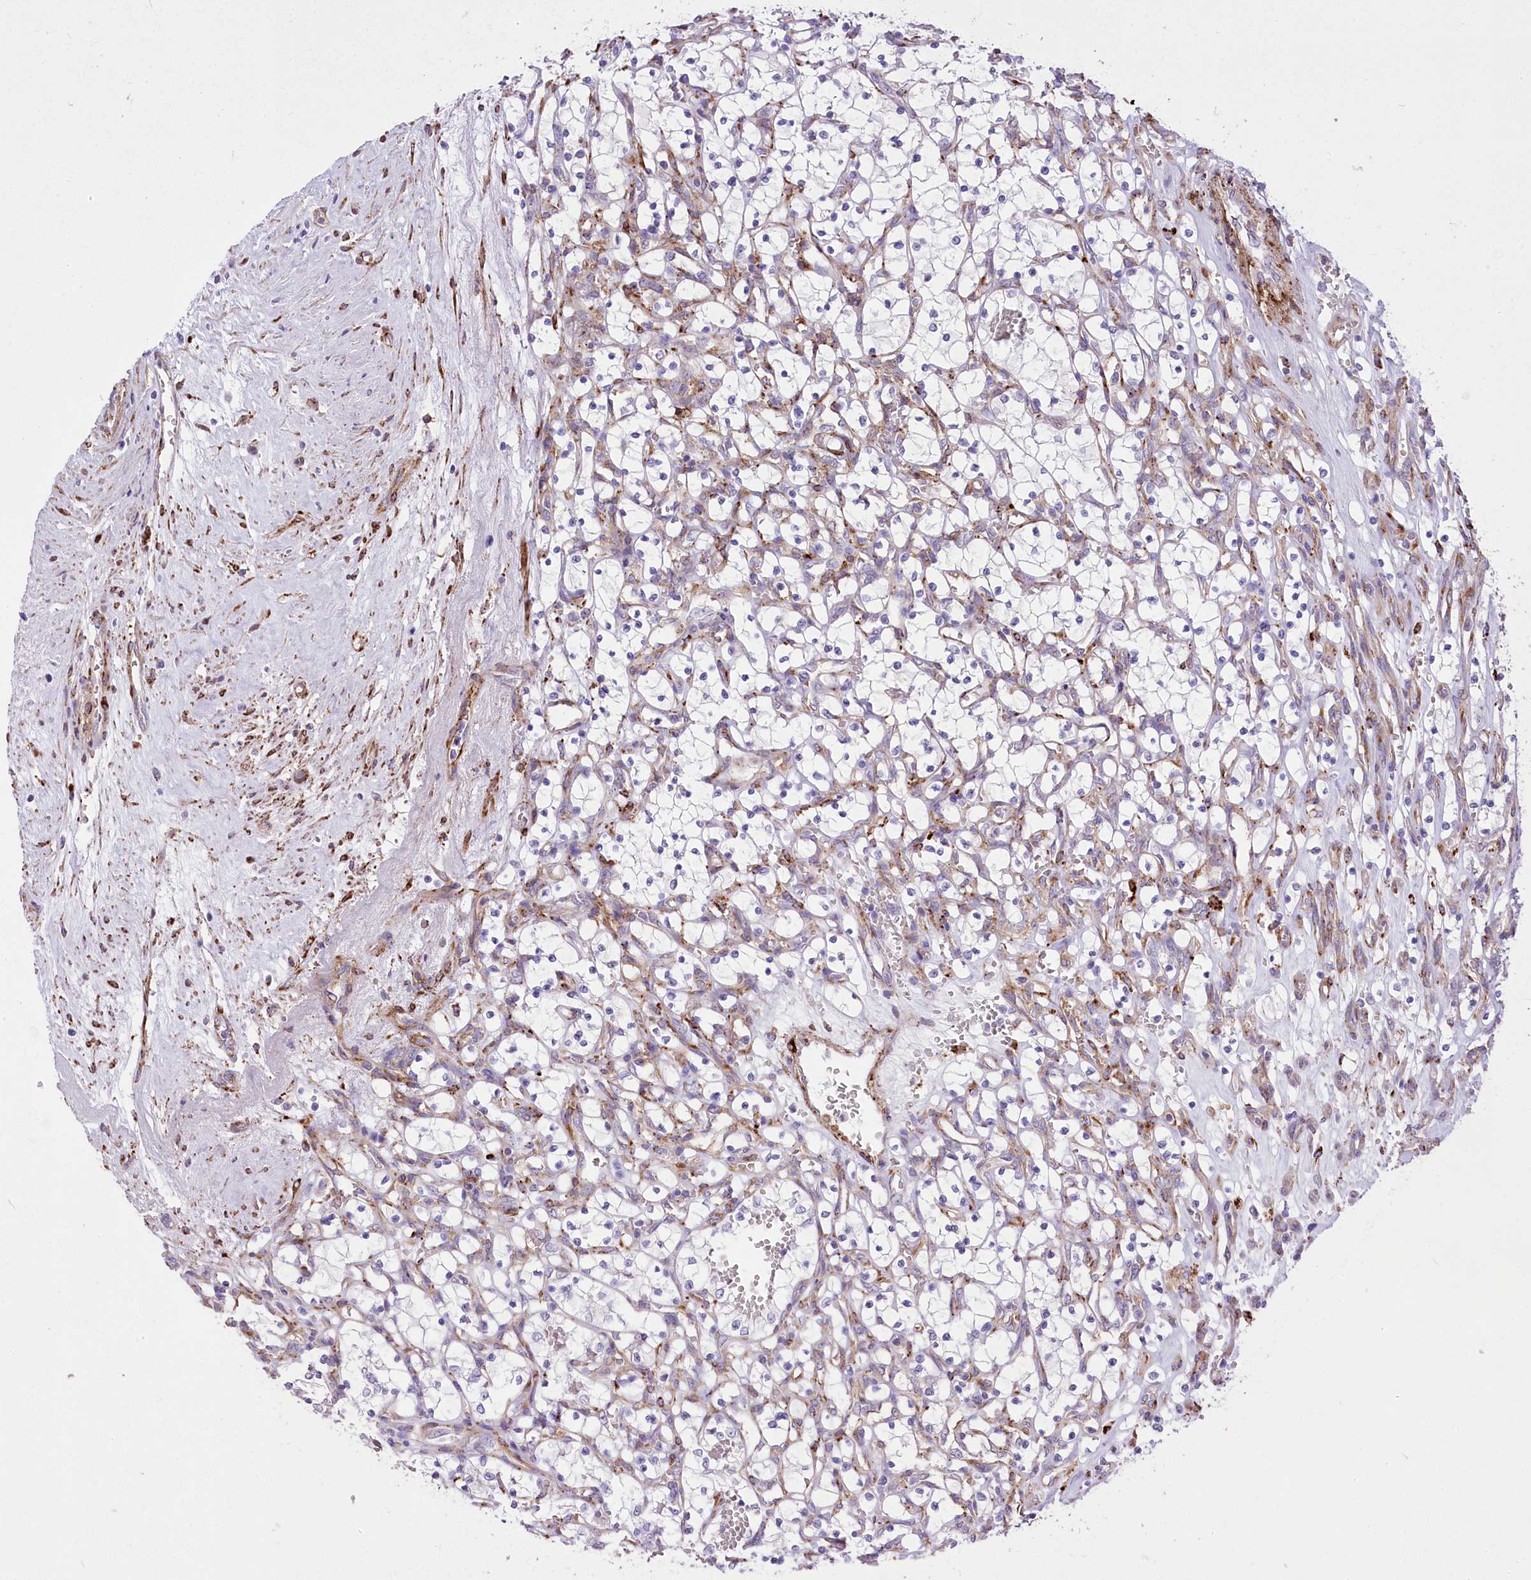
{"staining": {"intensity": "negative", "quantity": "none", "location": "none"}, "tissue": "renal cancer", "cell_type": "Tumor cells", "image_type": "cancer", "snomed": [{"axis": "morphology", "description": "Adenocarcinoma, NOS"}, {"axis": "topography", "description": "Kidney"}], "caption": "Immunohistochemistry histopathology image of neoplastic tissue: human renal cancer stained with DAB (3,3'-diaminobenzidine) shows no significant protein staining in tumor cells.", "gene": "ANGPTL3", "patient": {"sex": "female", "age": 69}}